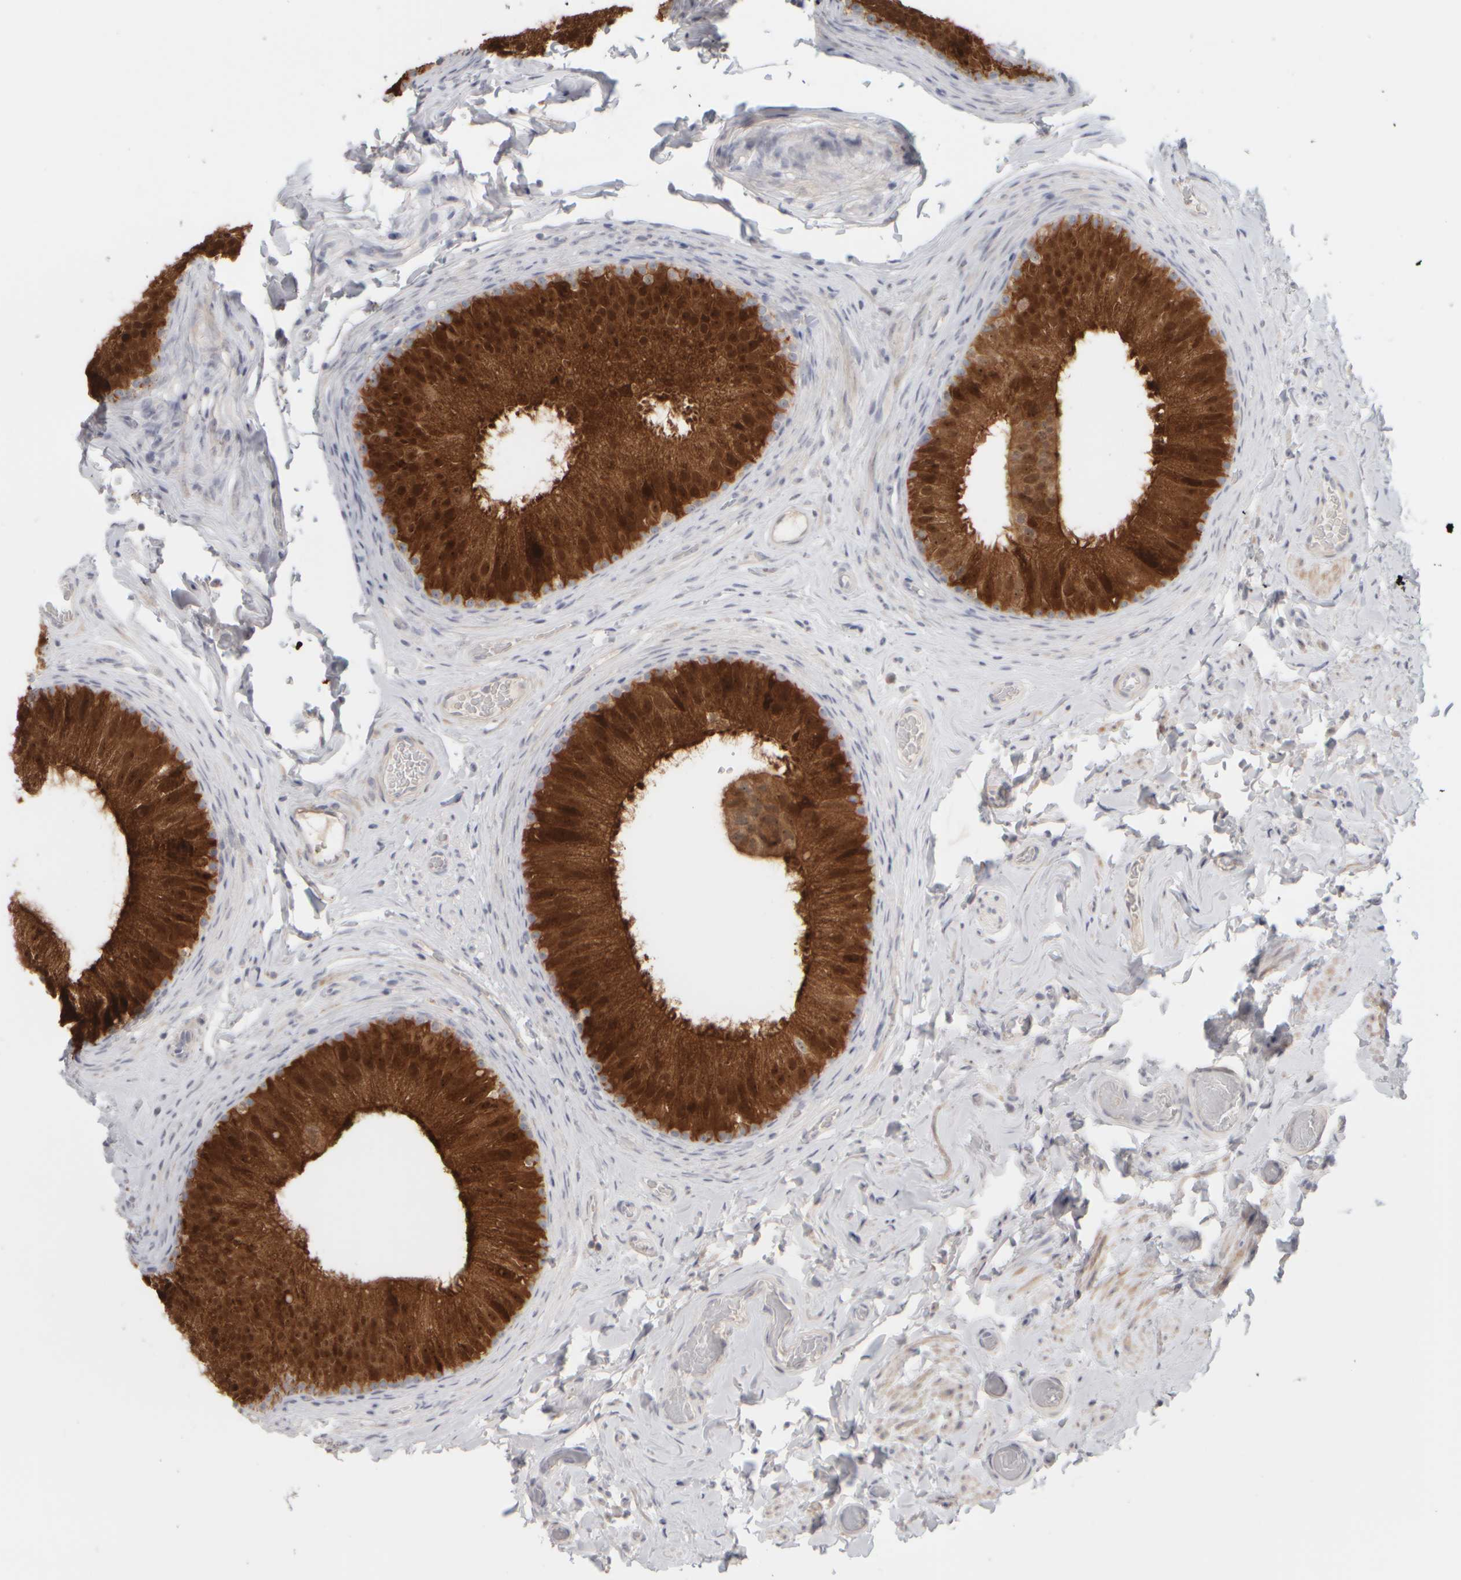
{"staining": {"intensity": "strong", "quantity": ">75%", "location": "cytoplasmic/membranous,nuclear"}, "tissue": "epididymis", "cell_type": "Glandular cells", "image_type": "normal", "snomed": [{"axis": "morphology", "description": "Normal tissue, NOS"}, {"axis": "topography", "description": "Vascular tissue"}, {"axis": "topography", "description": "Epididymis"}], "caption": "Immunohistochemistry photomicrograph of benign human epididymis stained for a protein (brown), which exhibits high levels of strong cytoplasmic/membranous,nuclear positivity in about >75% of glandular cells.", "gene": "DCXR", "patient": {"sex": "male", "age": 49}}